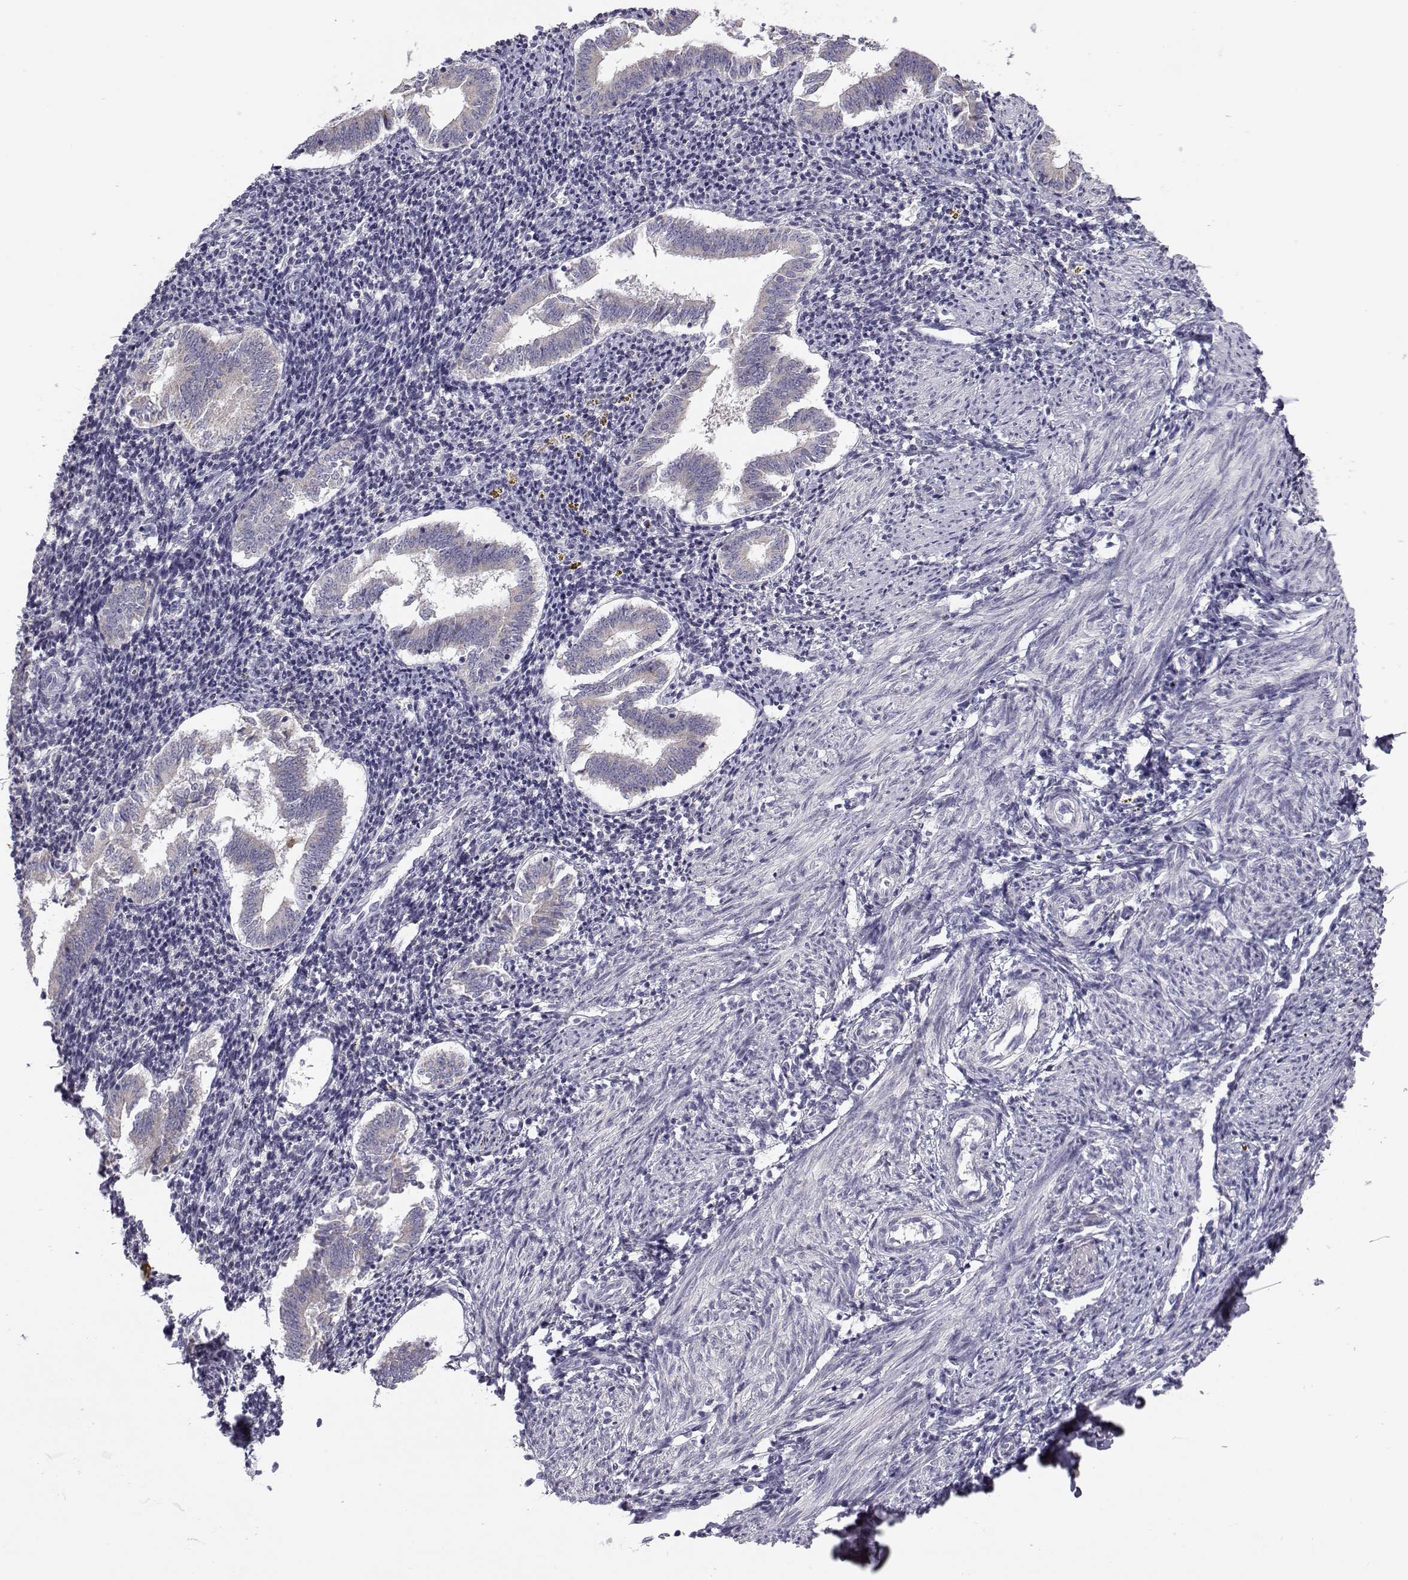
{"staining": {"intensity": "negative", "quantity": "none", "location": "none"}, "tissue": "endometrium", "cell_type": "Cells in endometrial stroma", "image_type": "normal", "snomed": [{"axis": "morphology", "description": "Normal tissue, NOS"}, {"axis": "topography", "description": "Endometrium"}], "caption": "Immunohistochemistry (IHC) photomicrograph of normal endometrium: human endometrium stained with DAB (3,3'-diaminobenzidine) displays no significant protein staining in cells in endometrial stroma. The staining is performed using DAB brown chromogen with nuclei counter-stained in using hematoxylin.", "gene": "KCNMB4", "patient": {"sex": "female", "age": 25}}